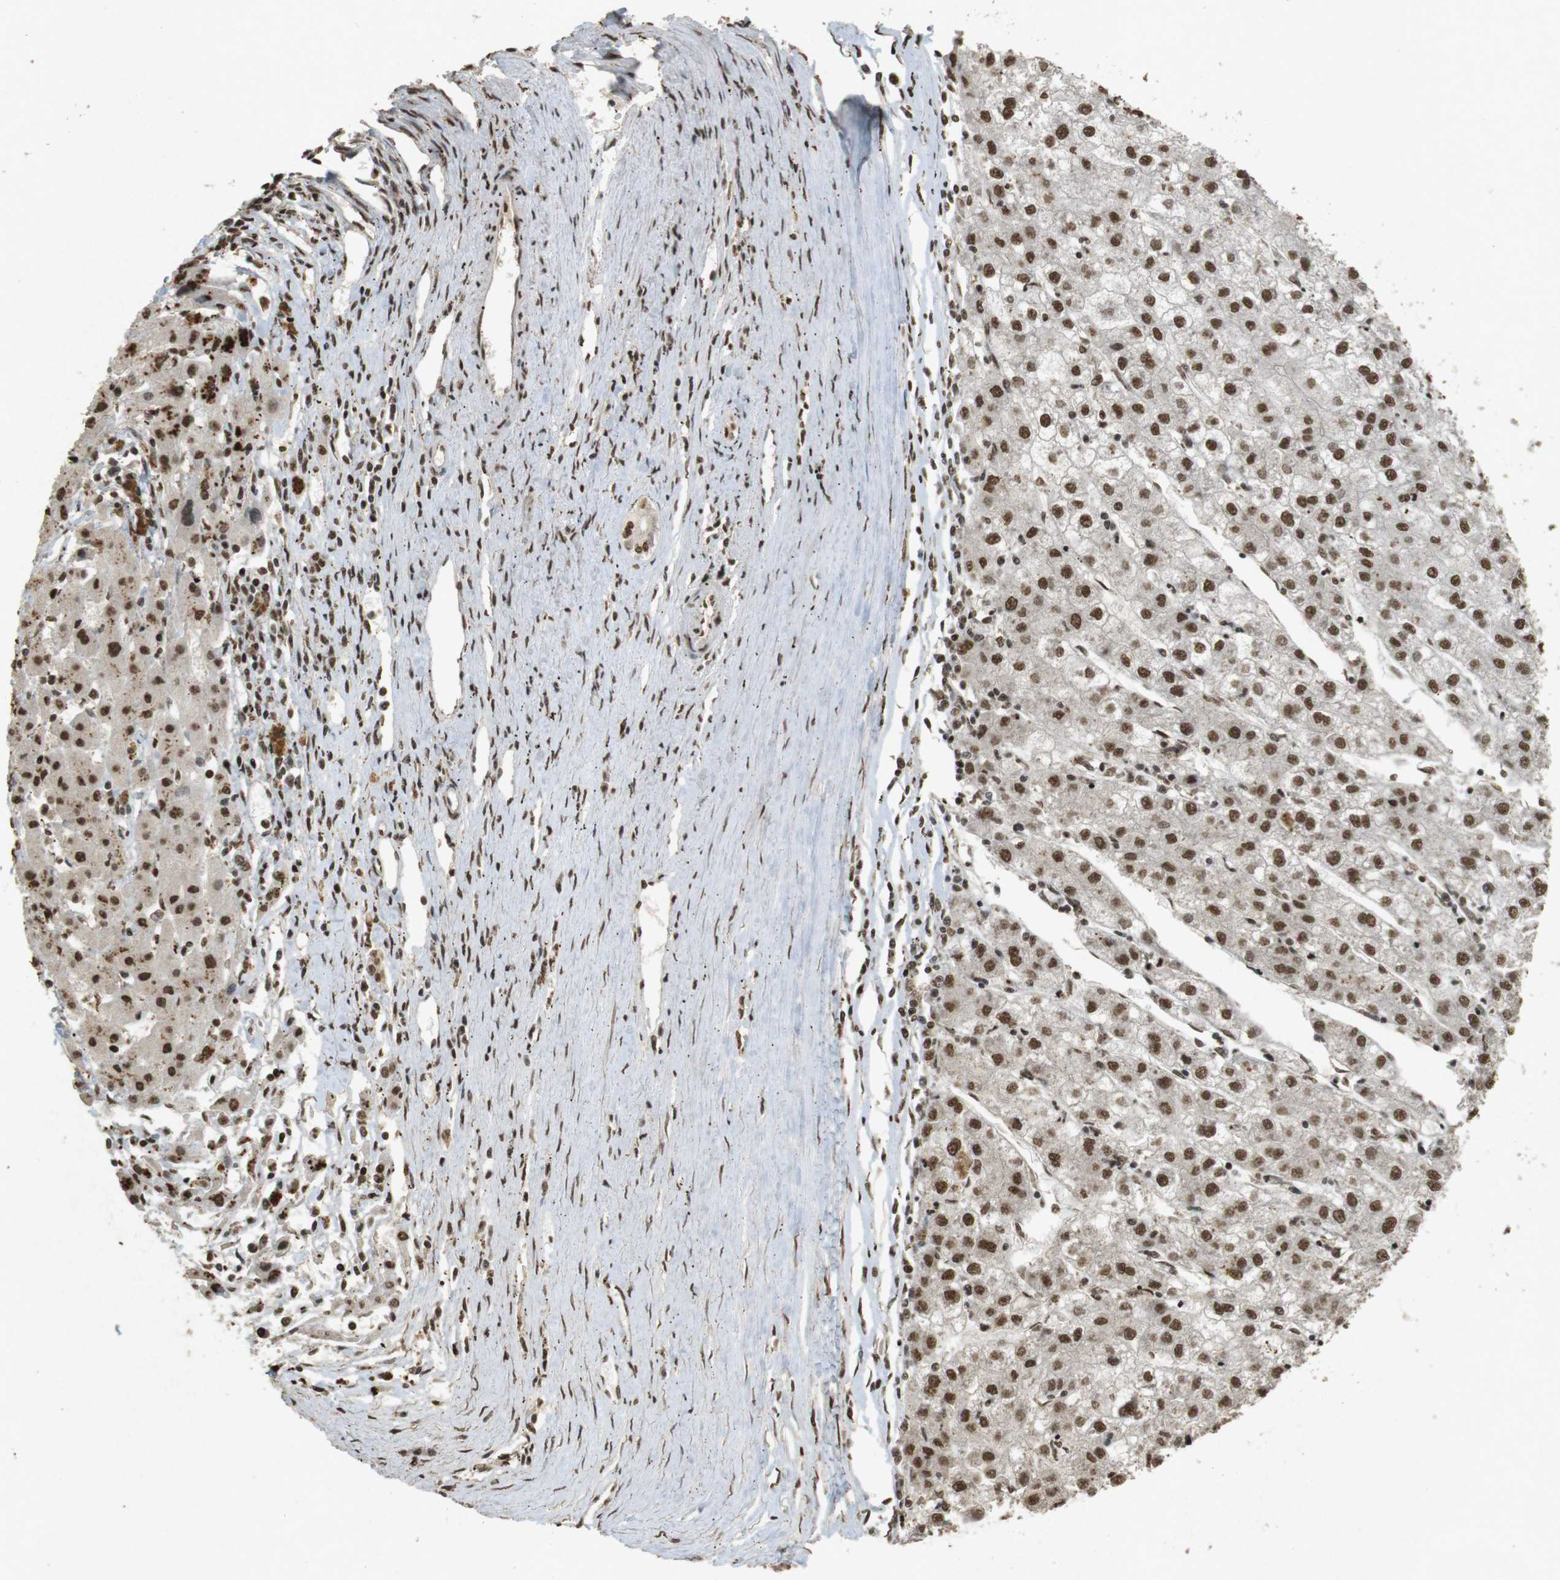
{"staining": {"intensity": "strong", "quantity": ">75%", "location": "nuclear"}, "tissue": "liver cancer", "cell_type": "Tumor cells", "image_type": "cancer", "snomed": [{"axis": "morphology", "description": "Carcinoma, Hepatocellular, NOS"}, {"axis": "topography", "description": "Liver"}], "caption": "Protein analysis of liver cancer (hepatocellular carcinoma) tissue displays strong nuclear positivity in about >75% of tumor cells.", "gene": "GATA4", "patient": {"sex": "male", "age": 72}}